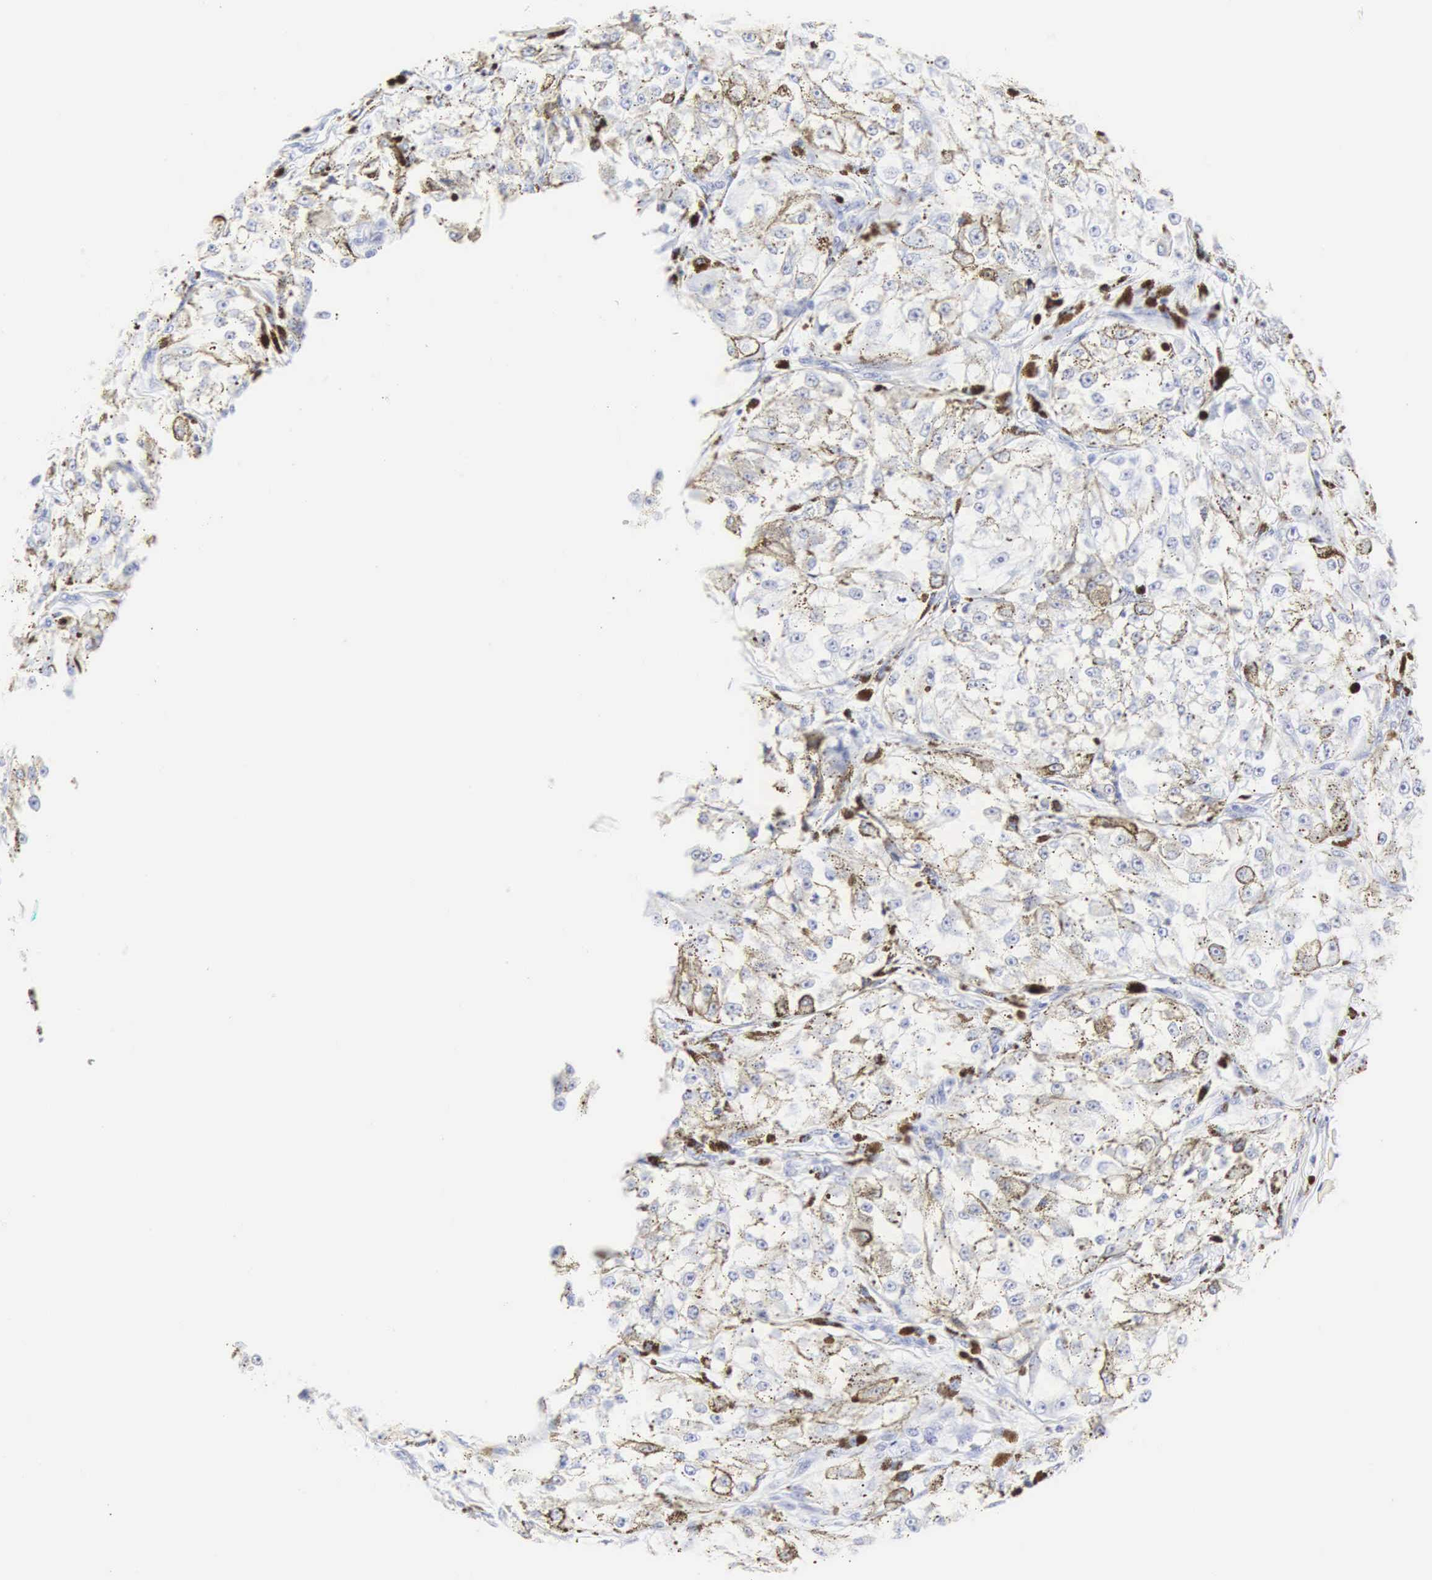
{"staining": {"intensity": "negative", "quantity": "none", "location": "none"}, "tissue": "melanoma", "cell_type": "Tumor cells", "image_type": "cancer", "snomed": [{"axis": "morphology", "description": "Malignant melanoma, NOS"}, {"axis": "topography", "description": "Skin"}], "caption": "IHC histopathology image of malignant melanoma stained for a protein (brown), which displays no expression in tumor cells. (IHC, brightfield microscopy, high magnification).", "gene": "CGB3", "patient": {"sex": "male", "age": 67}}